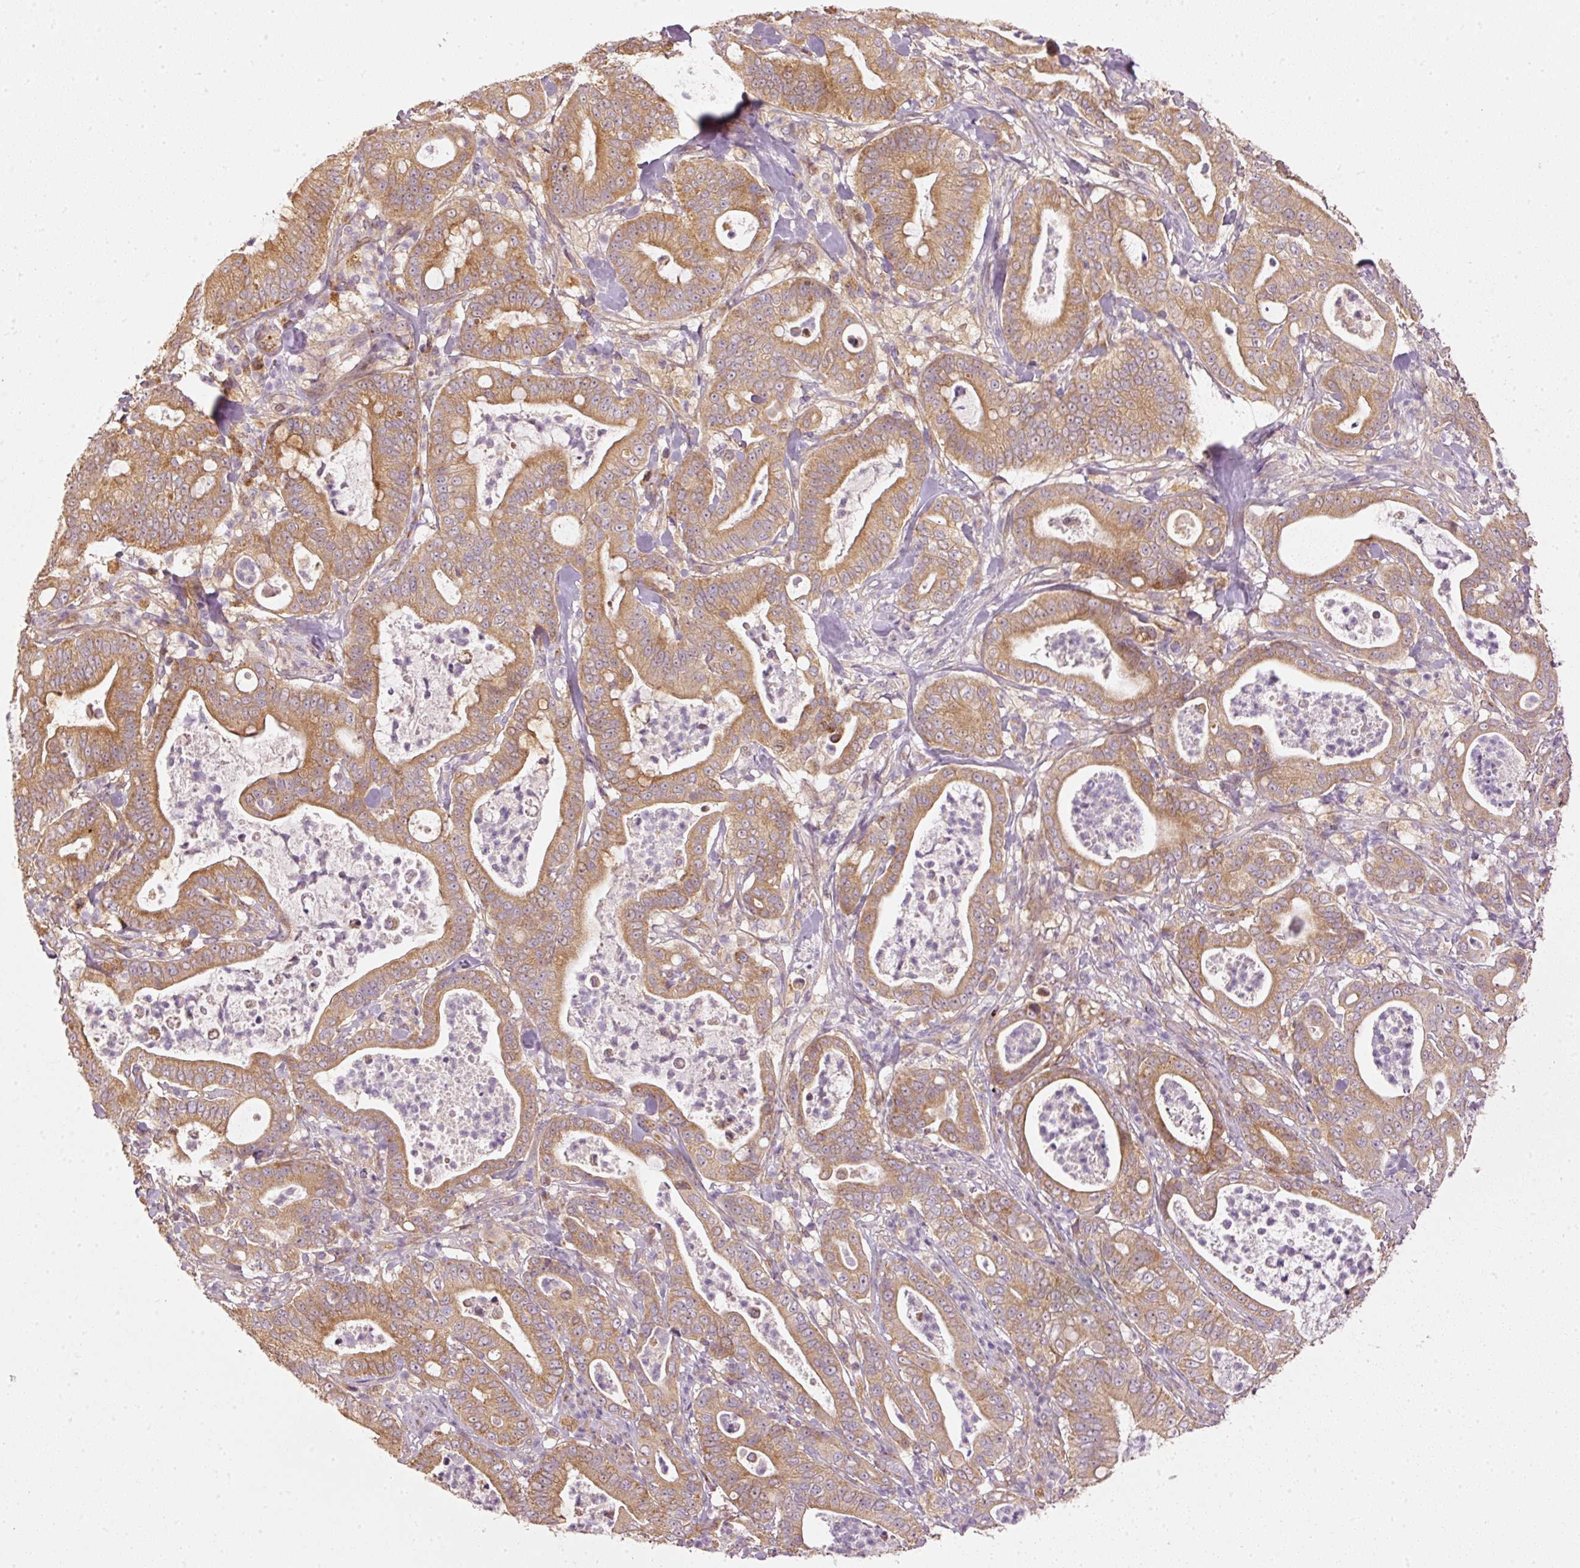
{"staining": {"intensity": "moderate", "quantity": ">75%", "location": "cytoplasmic/membranous"}, "tissue": "pancreatic cancer", "cell_type": "Tumor cells", "image_type": "cancer", "snomed": [{"axis": "morphology", "description": "Adenocarcinoma, NOS"}, {"axis": "topography", "description": "Pancreas"}], "caption": "Protein staining of adenocarcinoma (pancreatic) tissue shows moderate cytoplasmic/membranous expression in about >75% of tumor cells.", "gene": "MTHFD1L", "patient": {"sex": "male", "age": 71}}